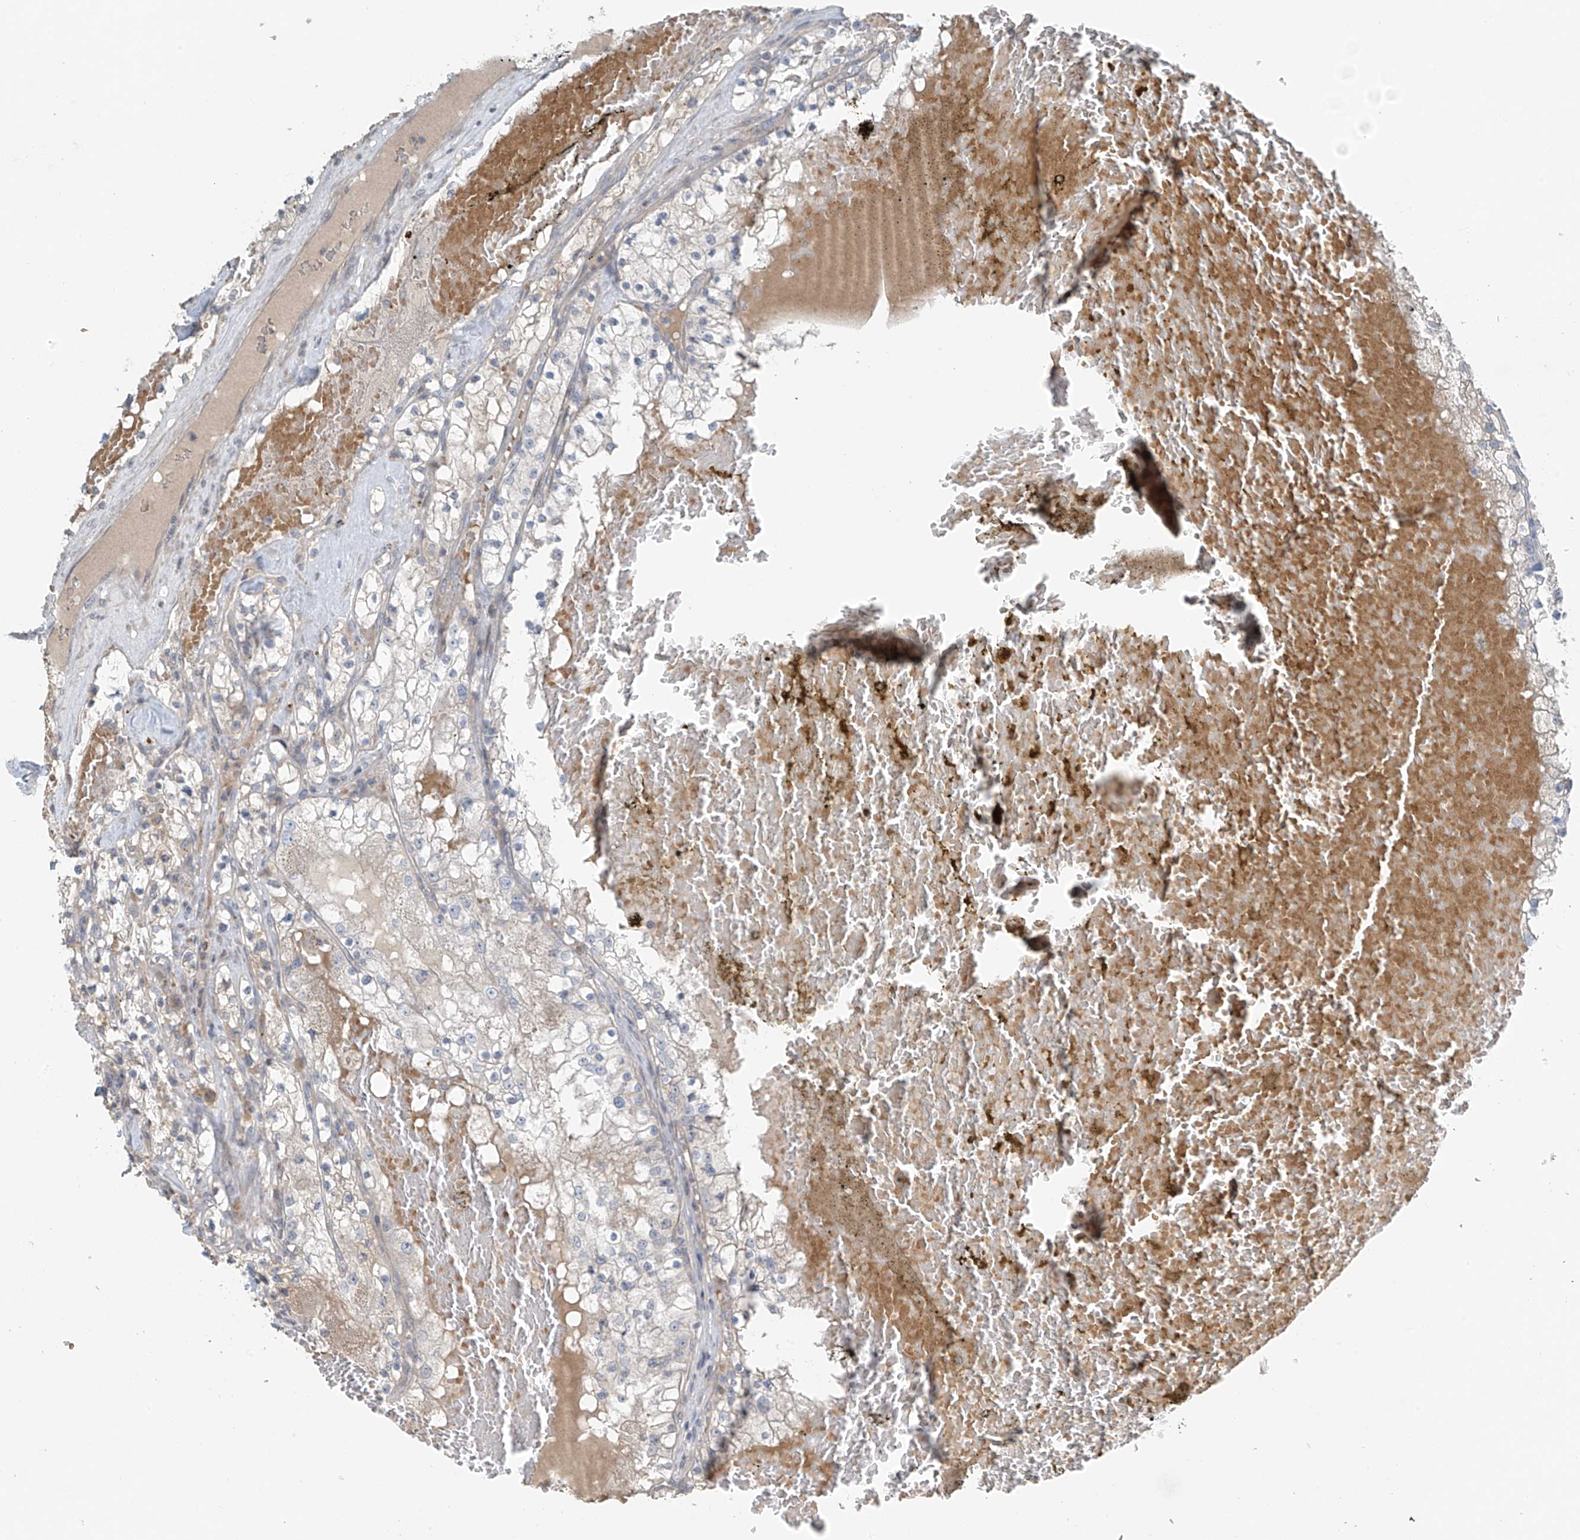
{"staining": {"intensity": "negative", "quantity": "none", "location": "none"}, "tissue": "renal cancer", "cell_type": "Tumor cells", "image_type": "cancer", "snomed": [{"axis": "morphology", "description": "Normal tissue, NOS"}, {"axis": "morphology", "description": "Adenocarcinoma, NOS"}, {"axis": "topography", "description": "Kidney"}], "caption": "Image shows no significant protein positivity in tumor cells of renal adenocarcinoma.", "gene": "HOXA11", "patient": {"sex": "male", "age": 68}}